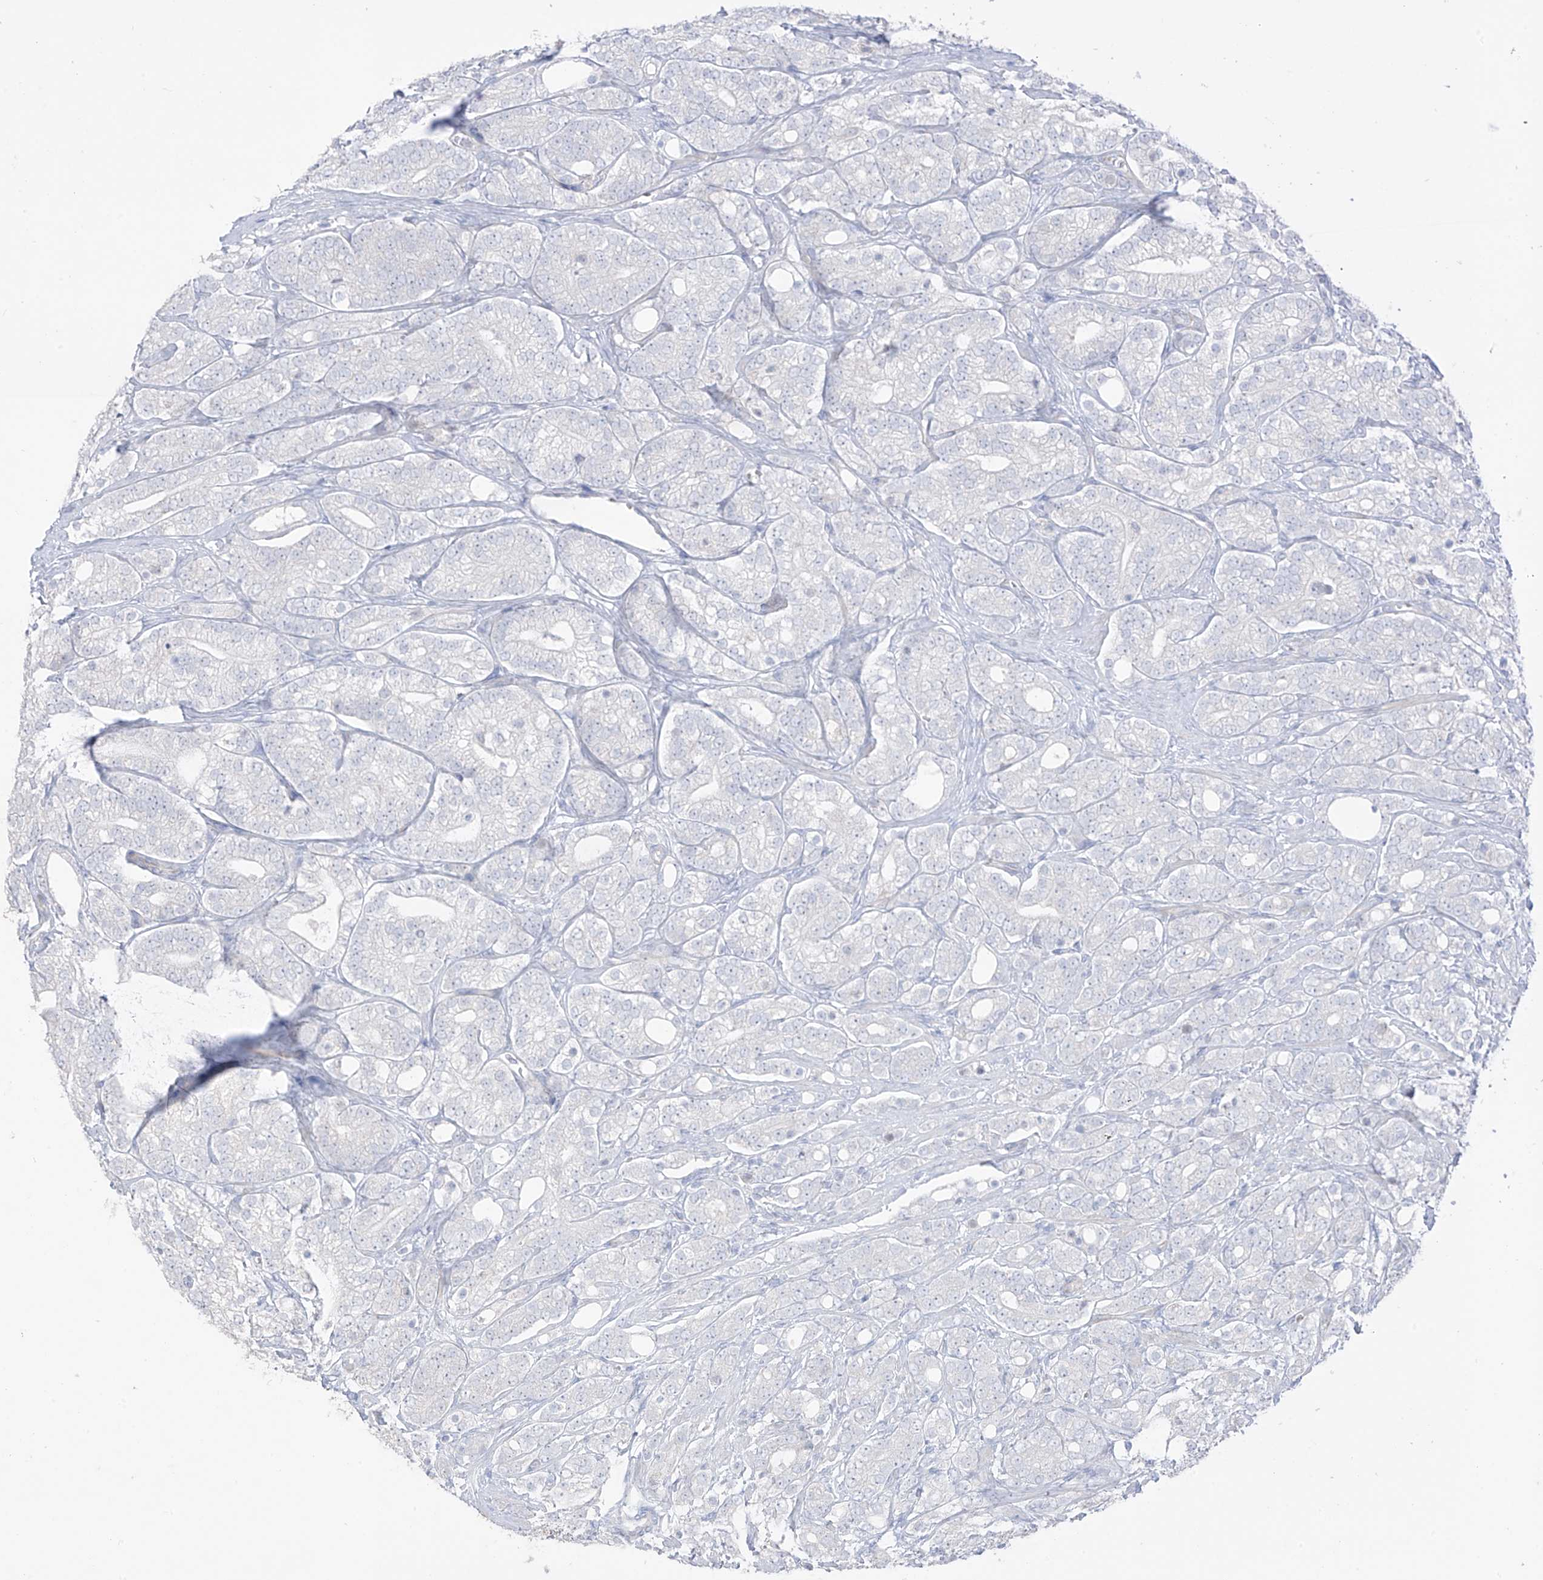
{"staining": {"intensity": "negative", "quantity": "none", "location": "none"}, "tissue": "prostate cancer", "cell_type": "Tumor cells", "image_type": "cancer", "snomed": [{"axis": "morphology", "description": "Adenocarcinoma, High grade"}, {"axis": "topography", "description": "Prostate"}], "caption": "IHC photomicrograph of neoplastic tissue: human prostate cancer stained with DAB (3,3'-diaminobenzidine) reveals no significant protein expression in tumor cells.", "gene": "ASPRV1", "patient": {"sex": "male", "age": 57}}